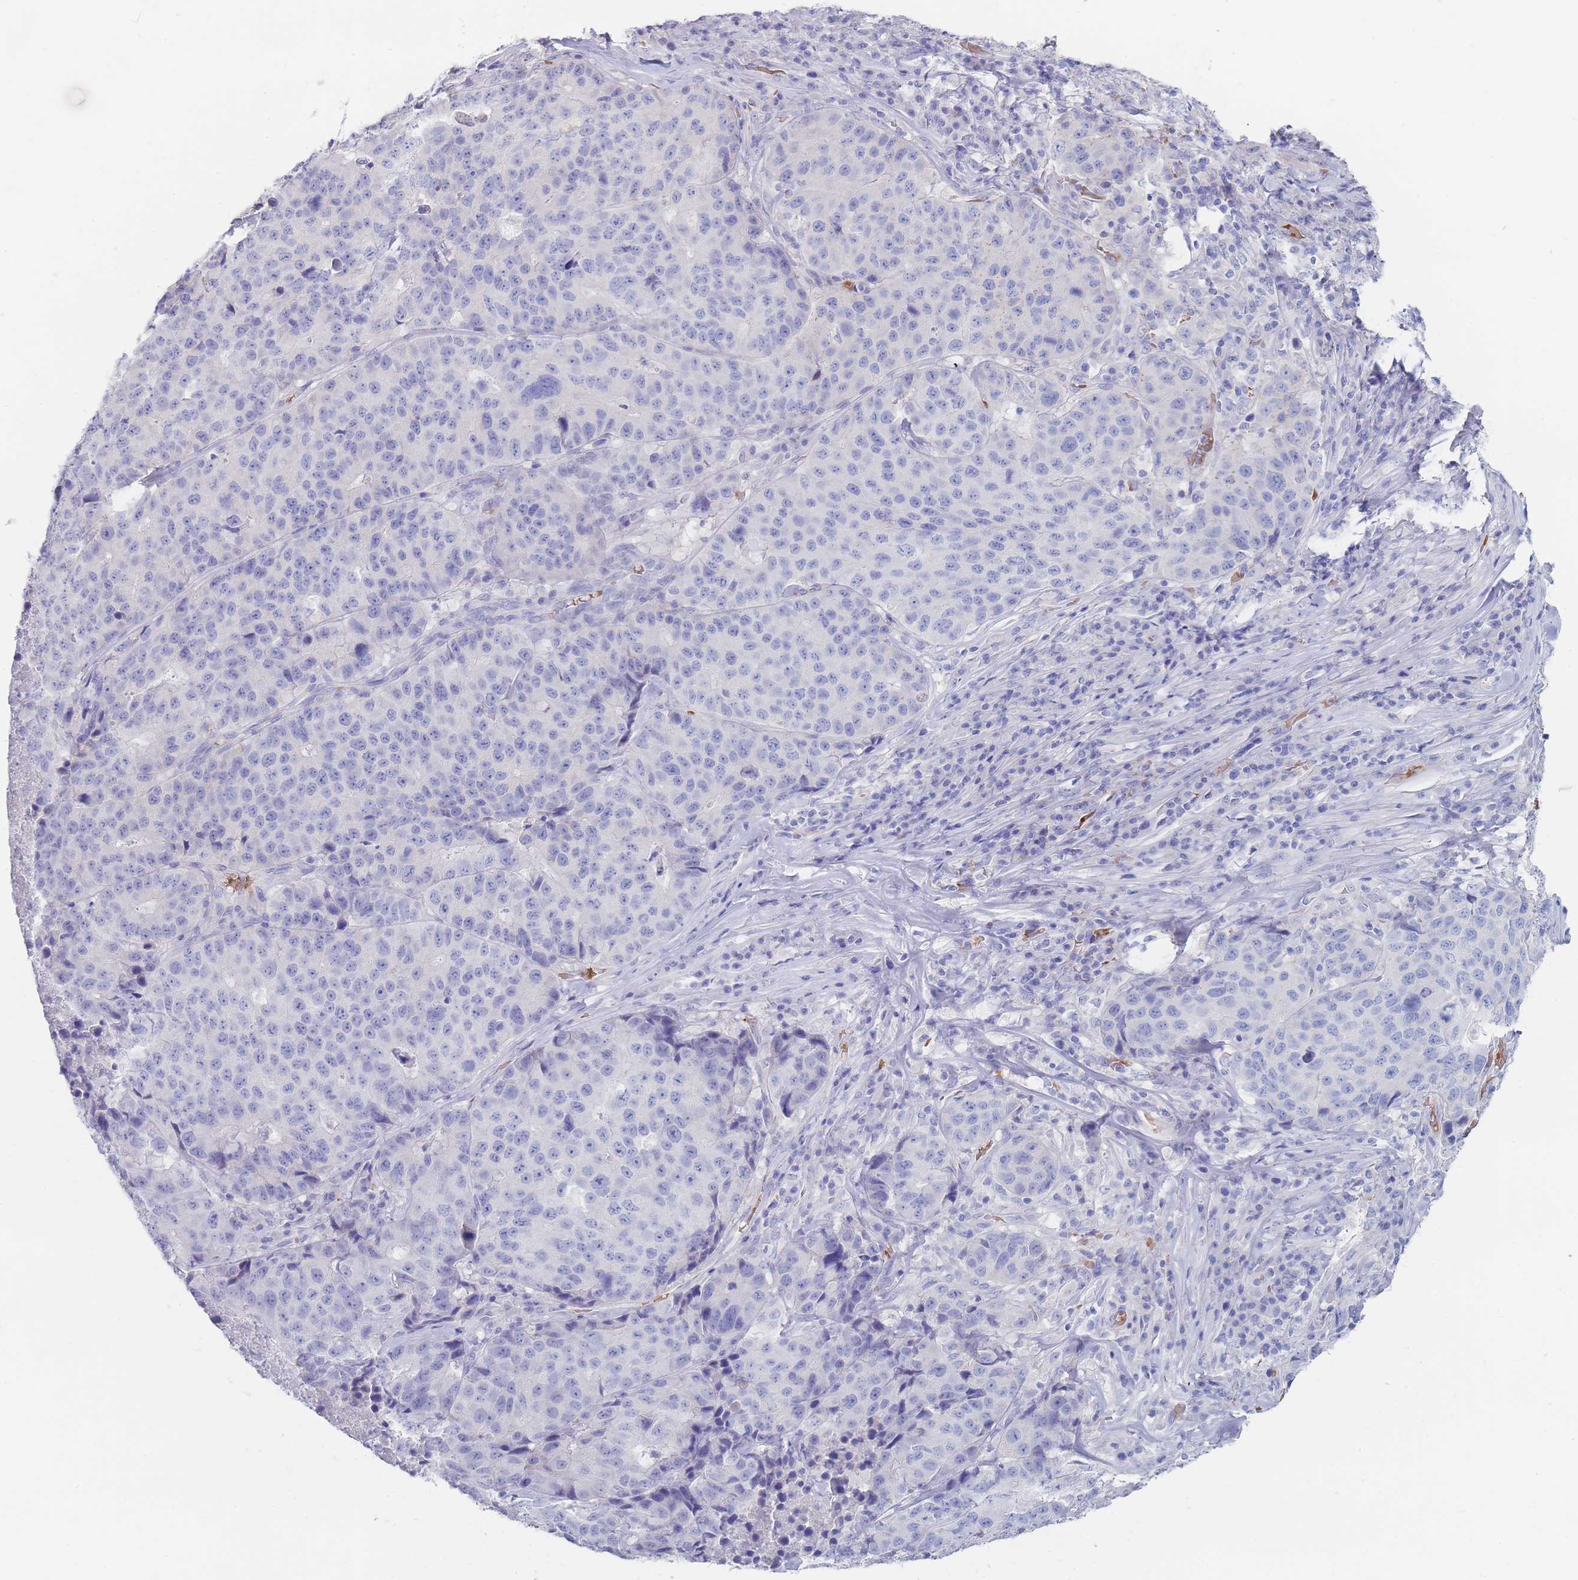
{"staining": {"intensity": "negative", "quantity": "none", "location": "none"}, "tissue": "stomach cancer", "cell_type": "Tumor cells", "image_type": "cancer", "snomed": [{"axis": "morphology", "description": "Adenocarcinoma, NOS"}, {"axis": "topography", "description": "Stomach"}], "caption": "Immunohistochemistry of human stomach cancer (adenocarcinoma) reveals no positivity in tumor cells.", "gene": "HBG2", "patient": {"sex": "male", "age": 71}}